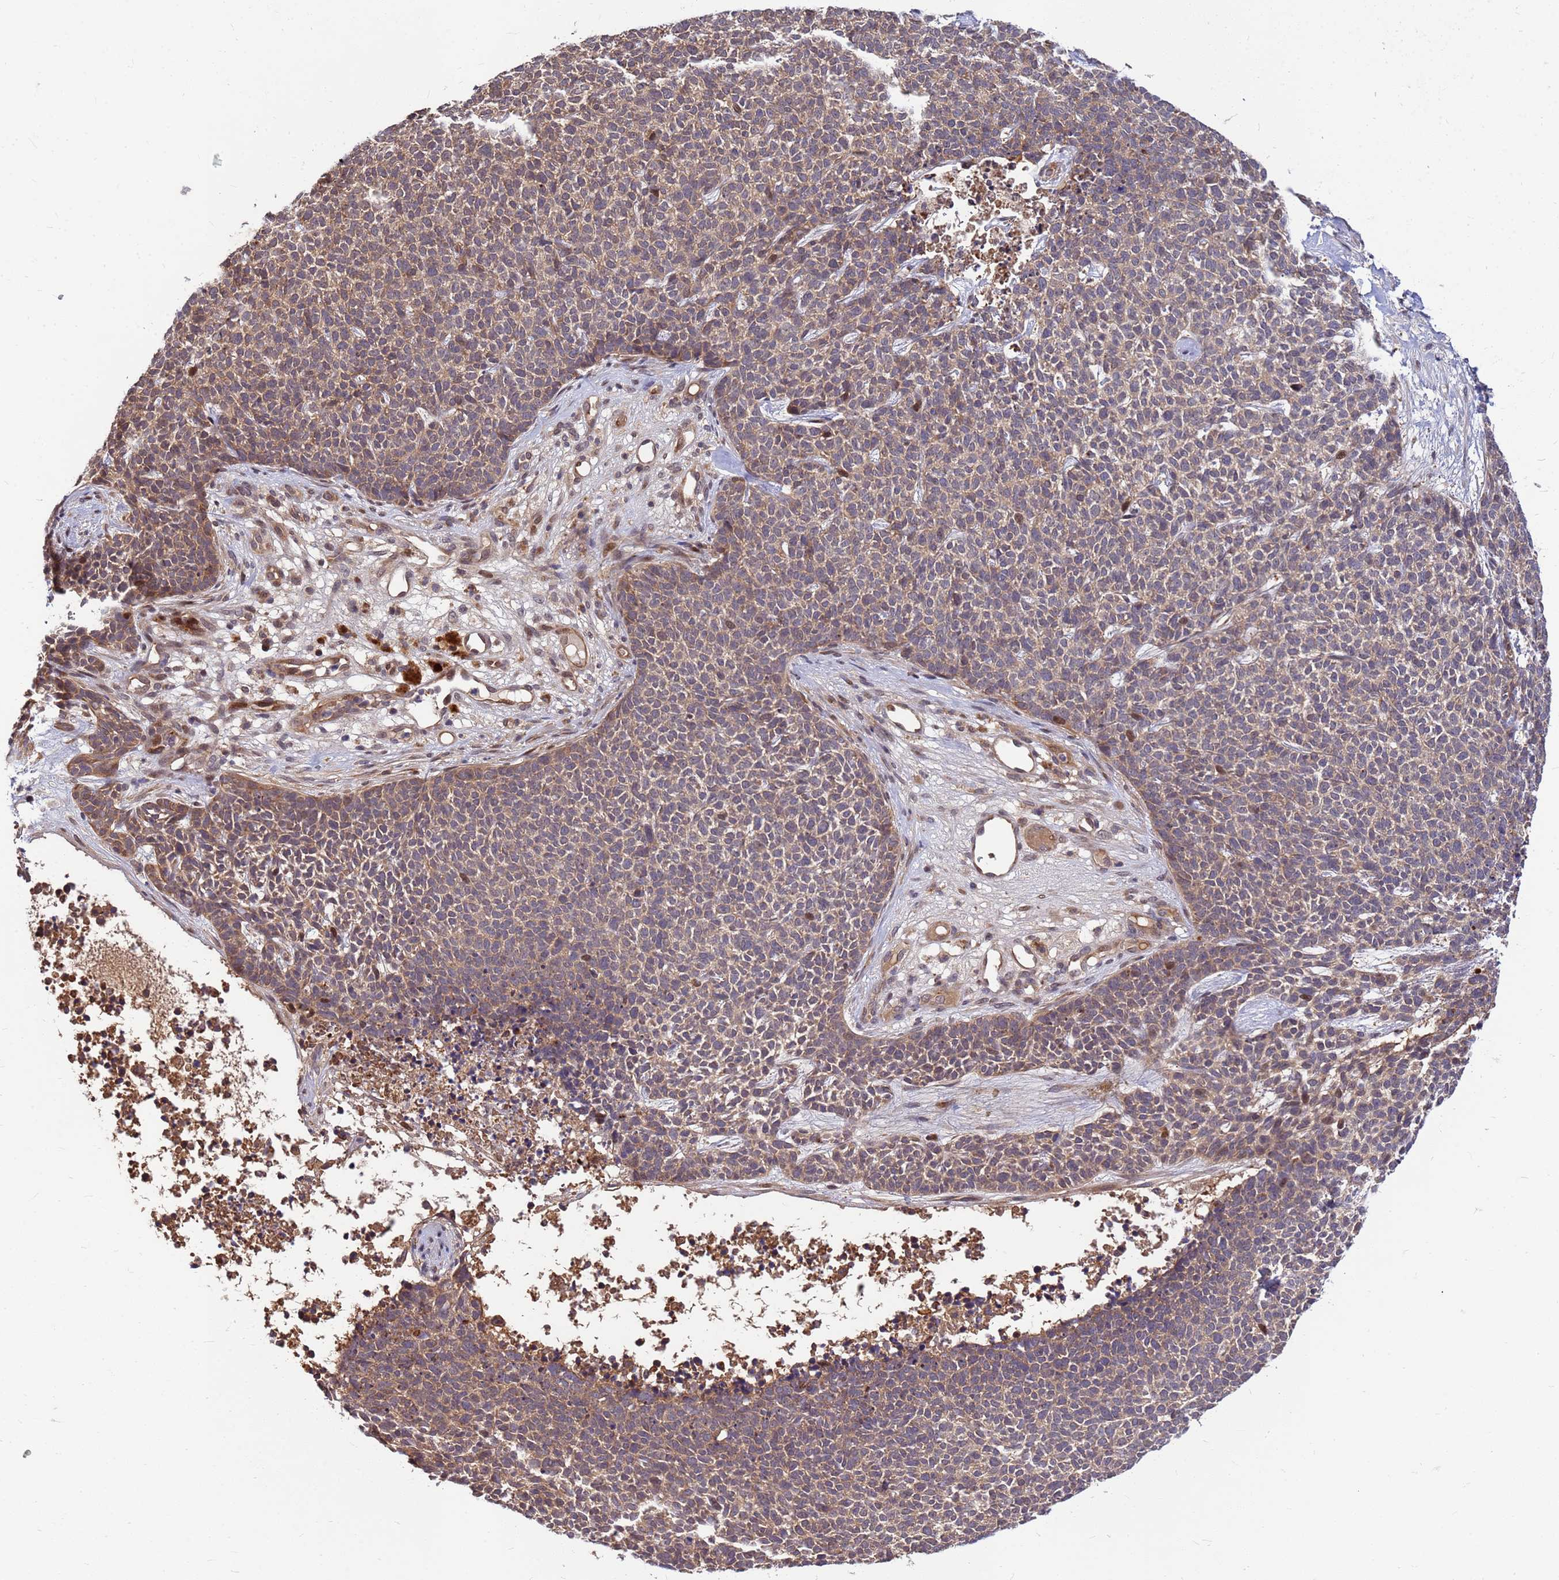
{"staining": {"intensity": "moderate", "quantity": "25%-75%", "location": "cytoplasmic/membranous"}, "tissue": "skin cancer", "cell_type": "Tumor cells", "image_type": "cancer", "snomed": [{"axis": "morphology", "description": "Basal cell carcinoma"}, {"axis": "topography", "description": "Skin"}], "caption": "Moderate cytoplasmic/membranous protein positivity is identified in about 25%-75% of tumor cells in skin basal cell carcinoma. (DAB (3,3'-diaminobenzidine) IHC, brown staining for protein, blue staining for nuclei).", "gene": "DUS4L", "patient": {"sex": "female", "age": 84}}